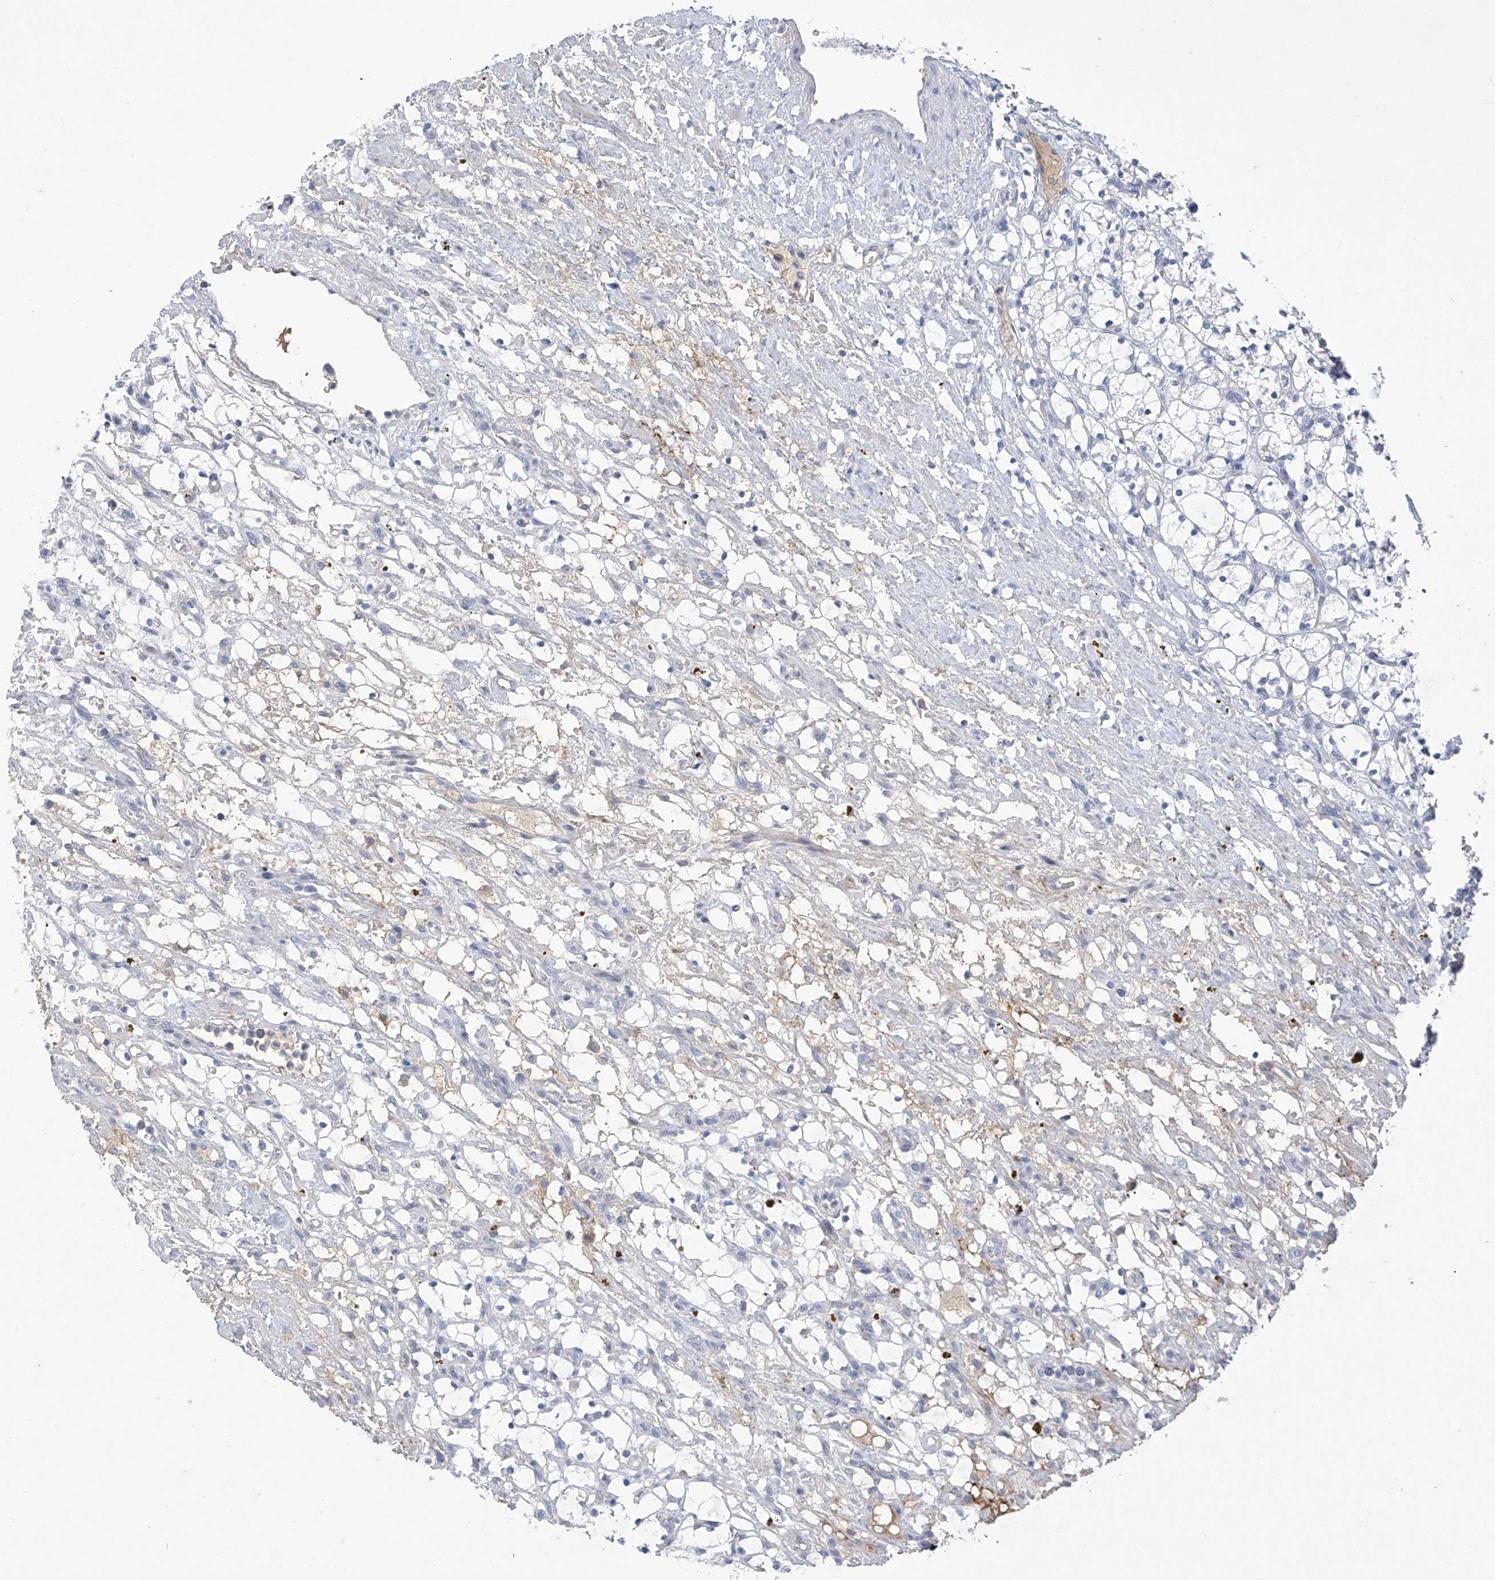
{"staining": {"intensity": "negative", "quantity": "none", "location": "none"}, "tissue": "renal cancer", "cell_type": "Tumor cells", "image_type": "cancer", "snomed": [{"axis": "morphology", "description": "Adenocarcinoma, NOS"}, {"axis": "topography", "description": "Kidney"}], "caption": "Protein analysis of renal cancer (adenocarcinoma) demonstrates no significant staining in tumor cells. The staining was performed using DAB to visualize the protein expression in brown, while the nuclei were stained in blue with hematoxylin (Magnification: 20x).", "gene": "SLCO4A1", "patient": {"sex": "female", "age": 69}}